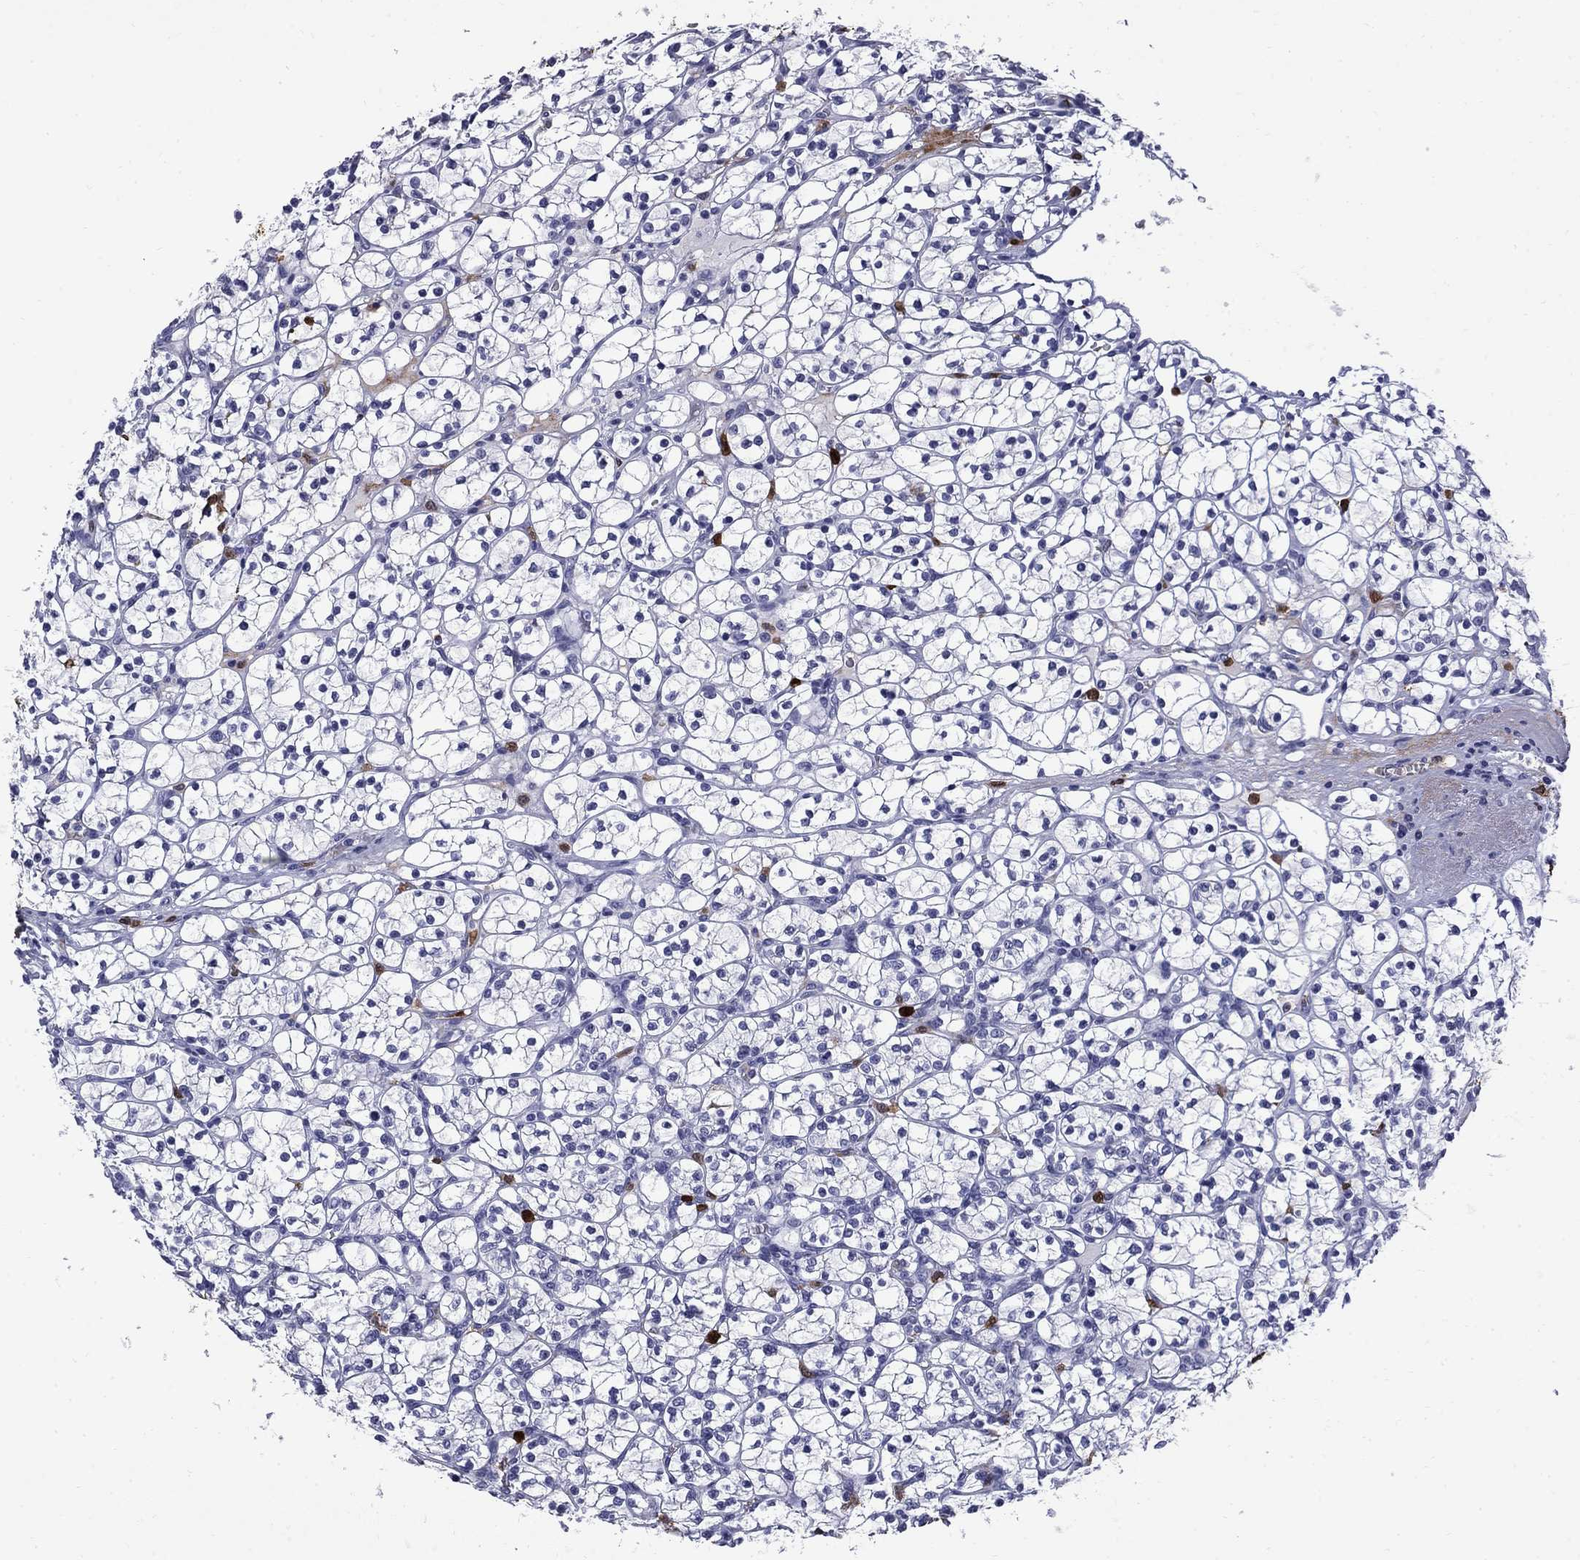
{"staining": {"intensity": "negative", "quantity": "none", "location": "none"}, "tissue": "renal cancer", "cell_type": "Tumor cells", "image_type": "cancer", "snomed": [{"axis": "morphology", "description": "Adenocarcinoma, NOS"}, {"axis": "topography", "description": "Kidney"}], "caption": "A micrograph of human renal cancer is negative for staining in tumor cells.", "gene": "TRIM29", "patient": {"sex": "female", "age": 89}}